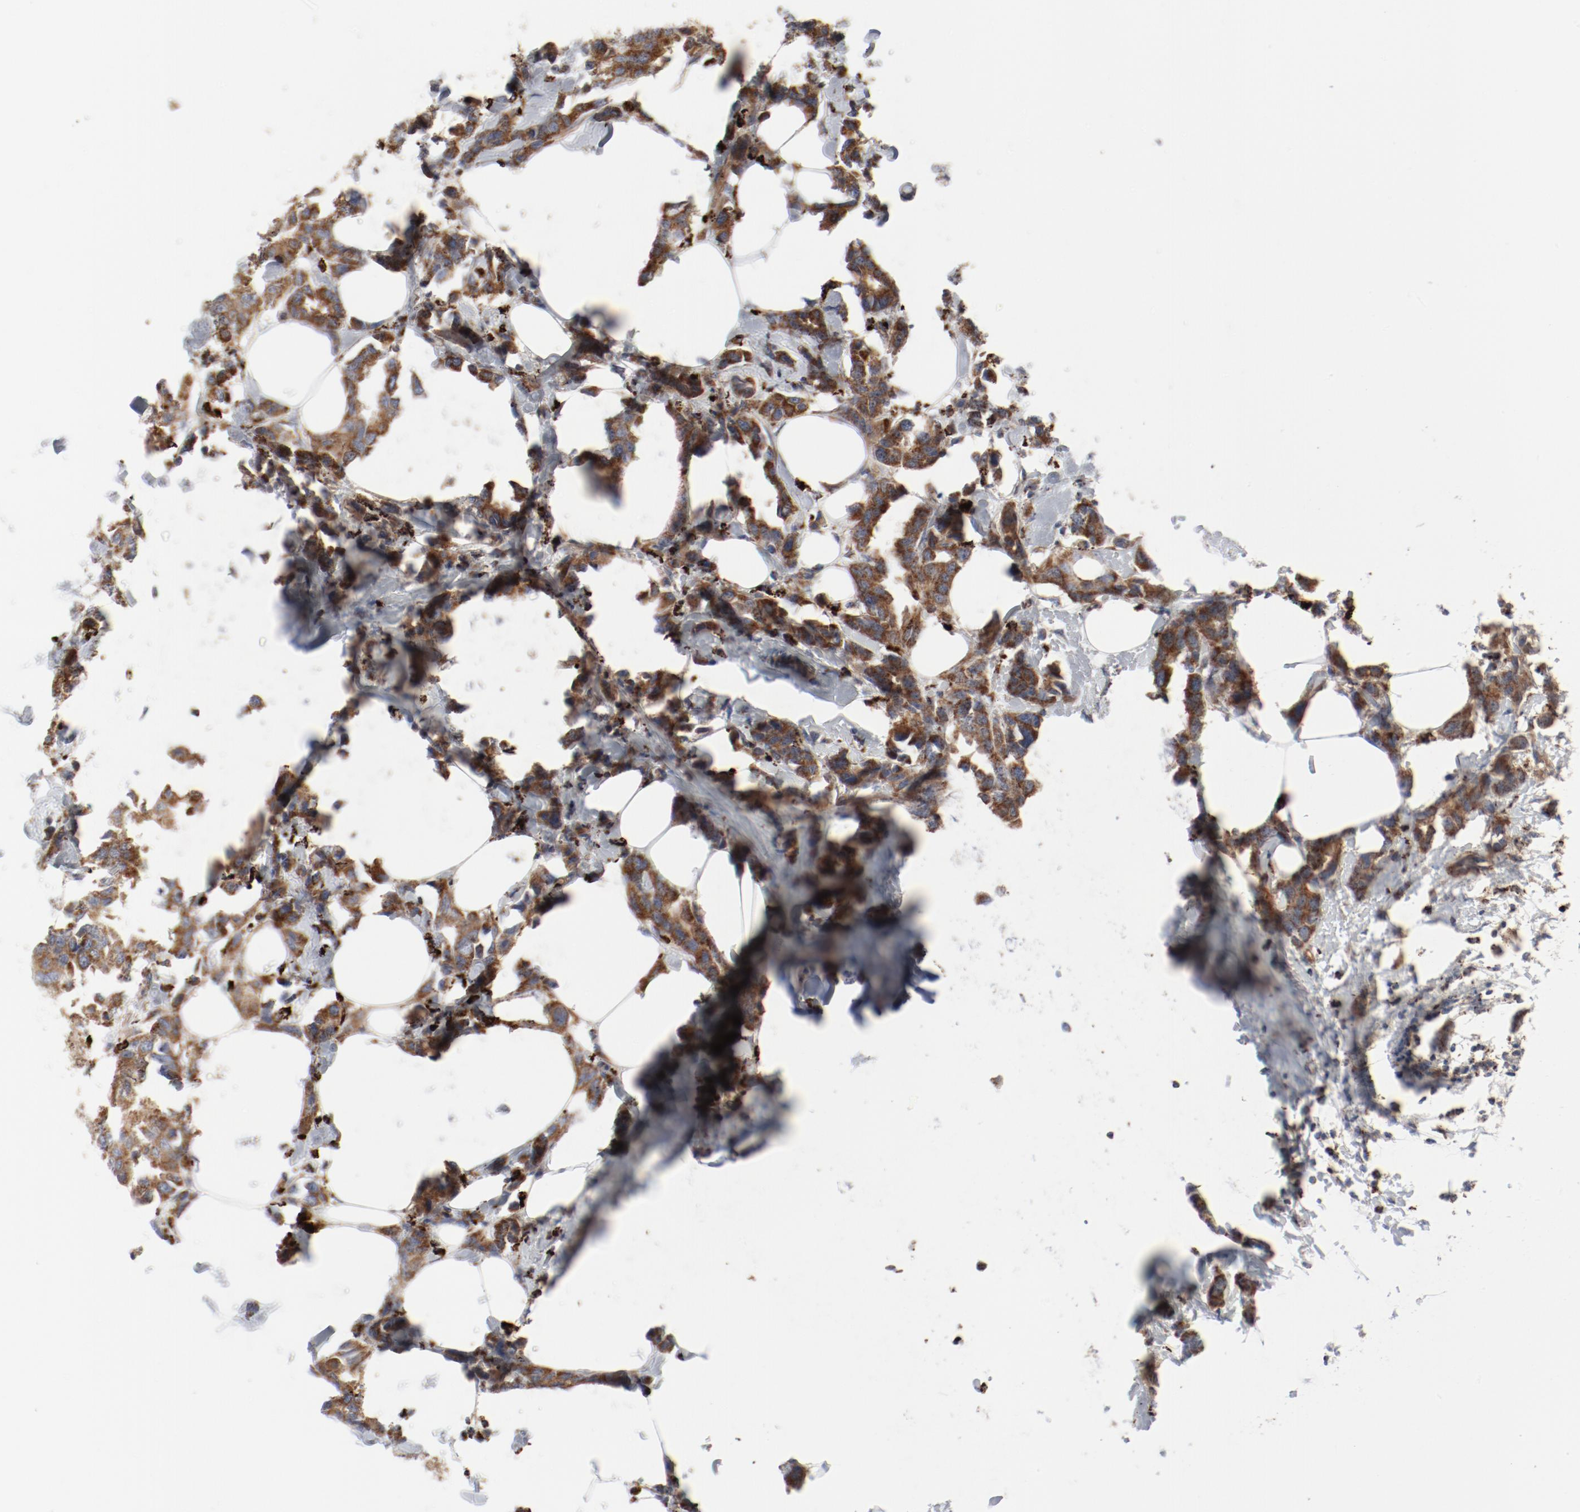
{"staining": {"intensity": "moderate", "quantity": ">75%", "location": "cytoplasmic/membranous"}, "tissue": "breast cancer", "cell_type": "Tumor cells", "image_type": "cancer", "snomed": [{"axis": "morphology", "description": "Normal tissue, NOS"}, {"axis": "morphology", "description": "Duct carcinoma"}, {"axis": "topography", "description": "Breast"}], "caption": "This photomicrograph displays IHC staining of human breast cancer (intraductal carcinoma), with medium moderate cytoplasmic/membranous expression in about >75% of tumor cells.", "gene": "SETD3", "patient": {"sex": "female", "age": 50}}